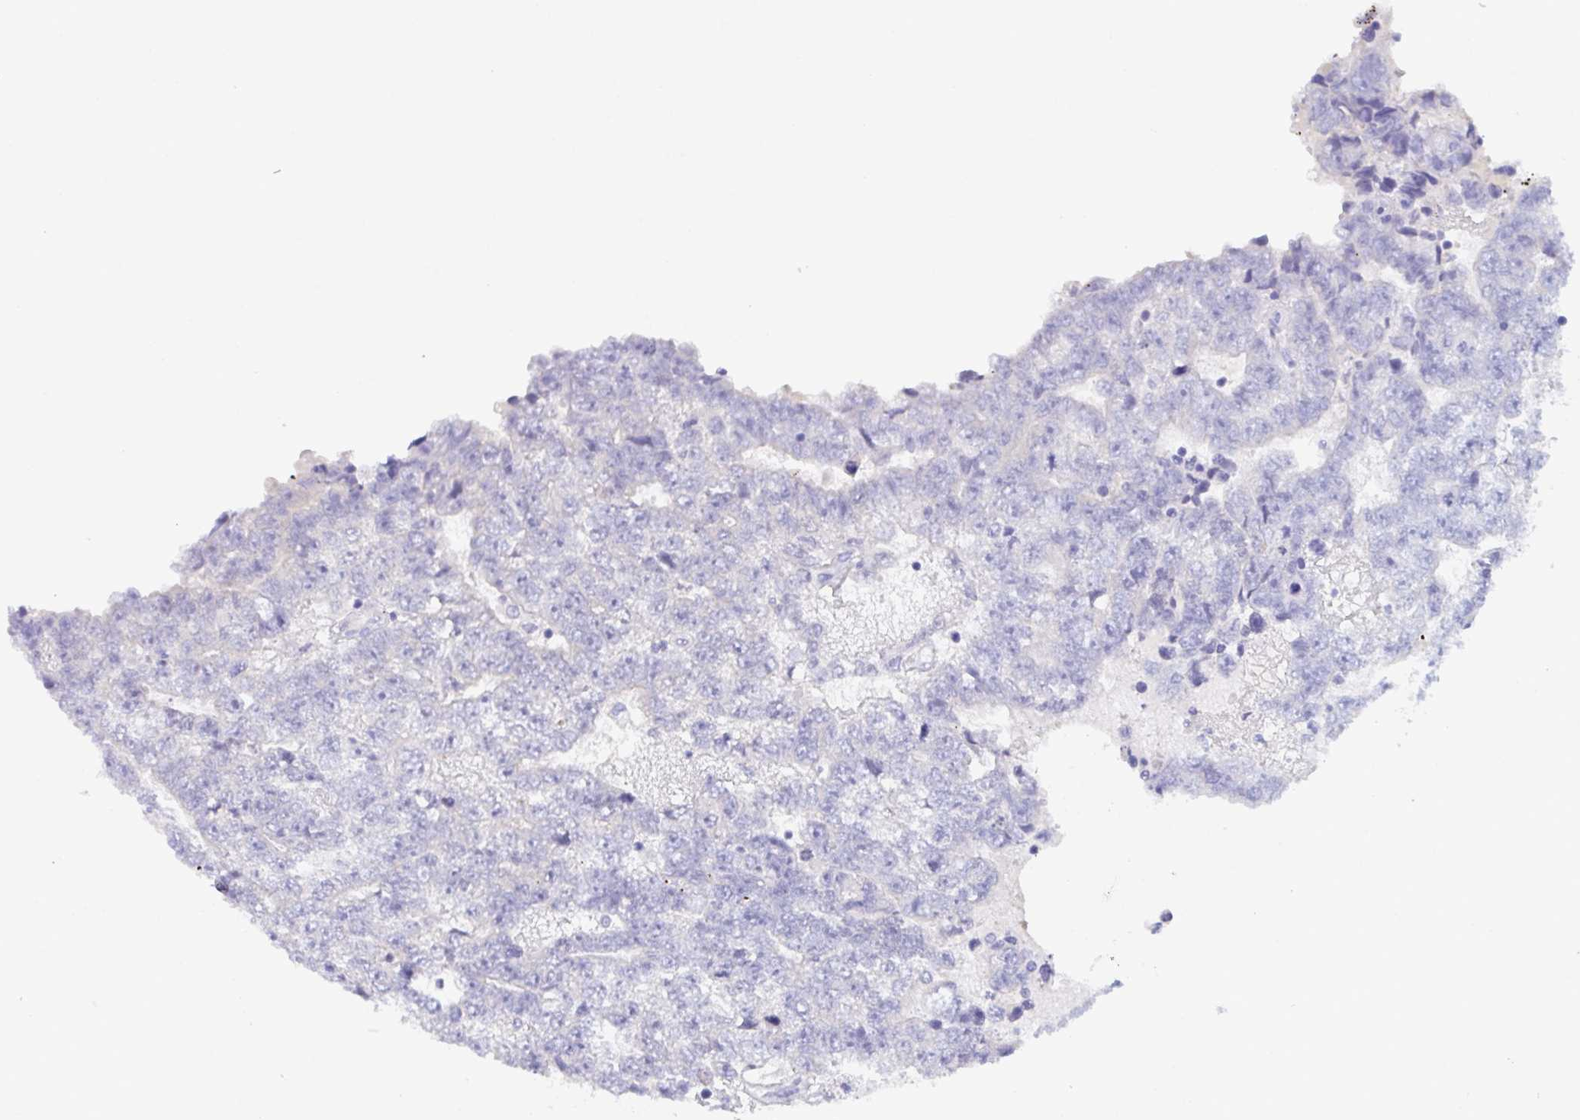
{"staining": {"intensity": "negative", "quantity": "none", "location": "none"}, "tissue": "testis cancer", "cell_type": "Tumor cells", "image_type": "cancer", "snomed": [{"axis": "morphology", "description": "Carcinoma, Embryonal, NOS"}, {"axis": "topography", "description": "Testis"}], "caption": "A photomicrograph of testis cancer stained for a protein demonstrates no brown staining in tumor cells. (DAB immunohistochemistry visualized using brightfield microscopy, high magnification).", "gene": "SERPINB13", "patient": {"sex": "male", "age": 25}}